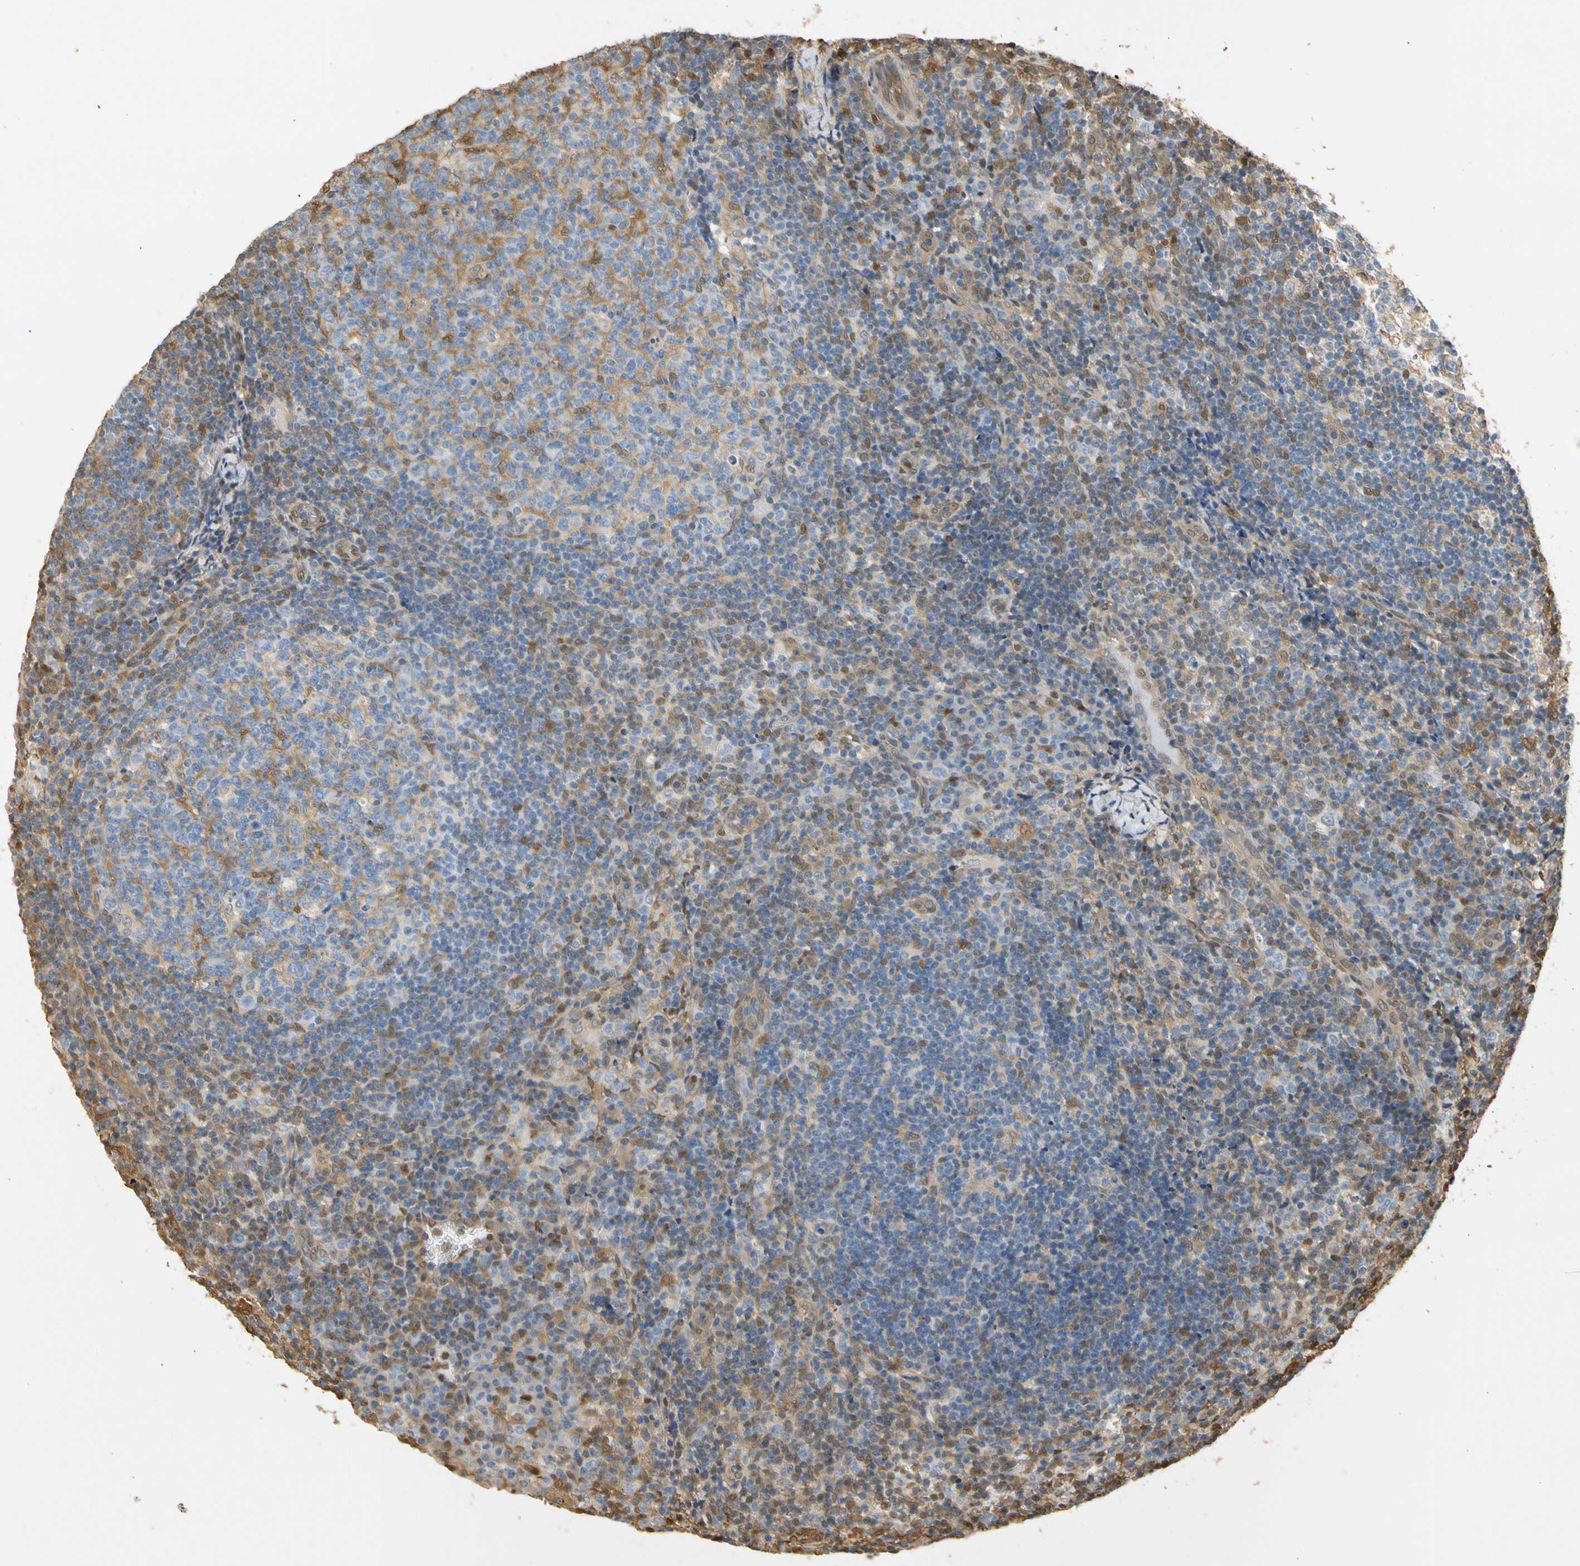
{"staining": {"intensity": "moderate", "quantity": "<25%", "location": "cytoplasmic/membranous"}, "tissue": "lymph node", "cell_type": "Germinal center cells", "image_type": "normal", "snomed": [{"axis": "morphology", "description": "Normal tissue, NOS"}, {"axis": "morphology", "description": "Inflammation, NOS"}, {"axis": "topography", "description": "Lymph node"}], "caption": "Immunohistochemistry (IHC) micrograph of unremarkable lymph node stained for a protein (brown), which displays low levels of moderate cytoplasmic/membranous staining in approximately <25% of germinal center cells.", "gene": "S100A6", "patient": {"sex": "male", "age": 55}}